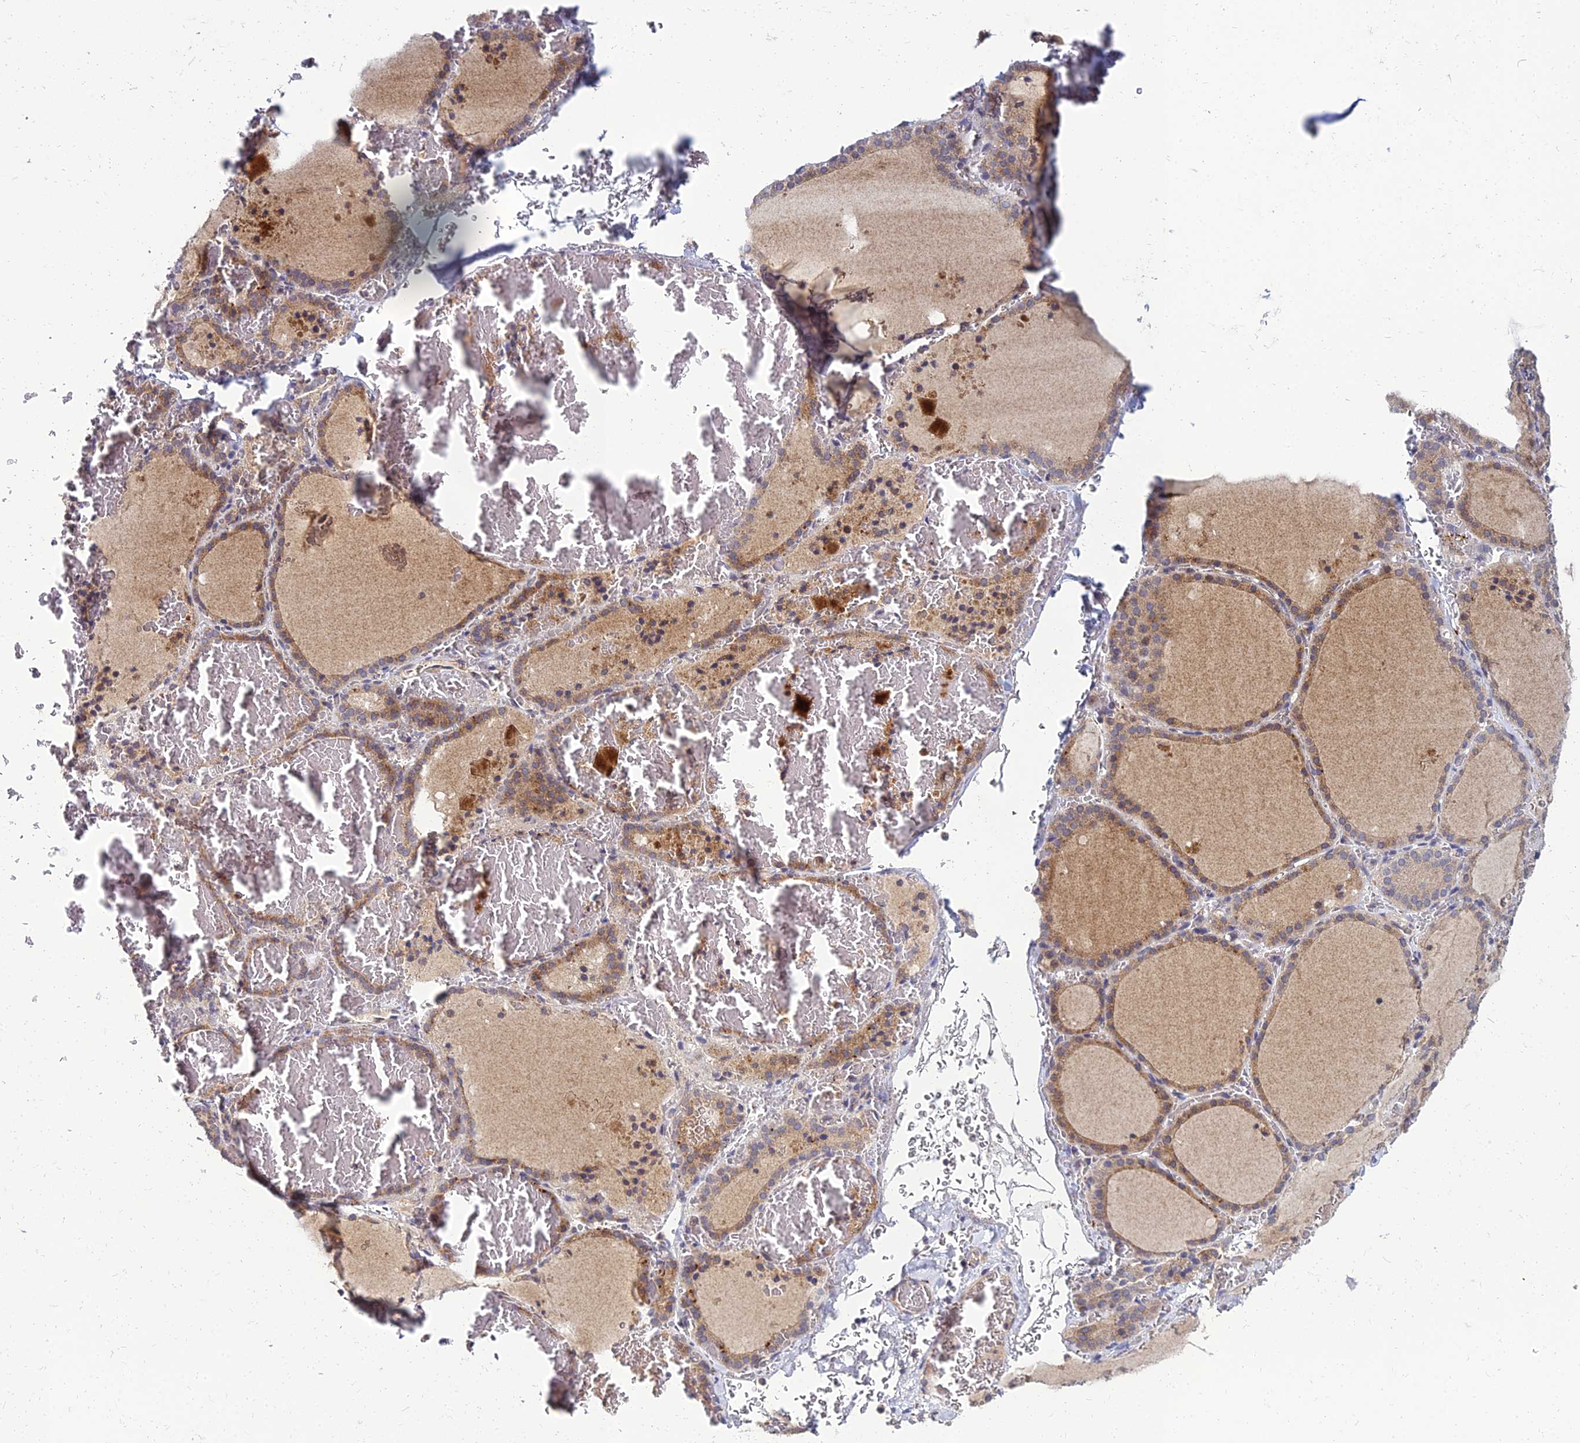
{"staining": {"intensity": "strong", "quantity": ">75%", "location": "cytoplasmic/membranous"}, "tissue": "thyroid gland", "cell_type": "Glandular cells", "image_type": "normal", "snomed": [{"axis": "morphology", "description": "Normal tissue, NOS"}, {"axis": "topography", "description": "Thyroid gland"}], "caption": "Human thyroid gland stained with a brown dye shows strong cytoplasmic/membranous positive positivity in approximately >75% of glandular cells.", "gene": "NPY", "patient": {"sex": "female", "age": 39}}